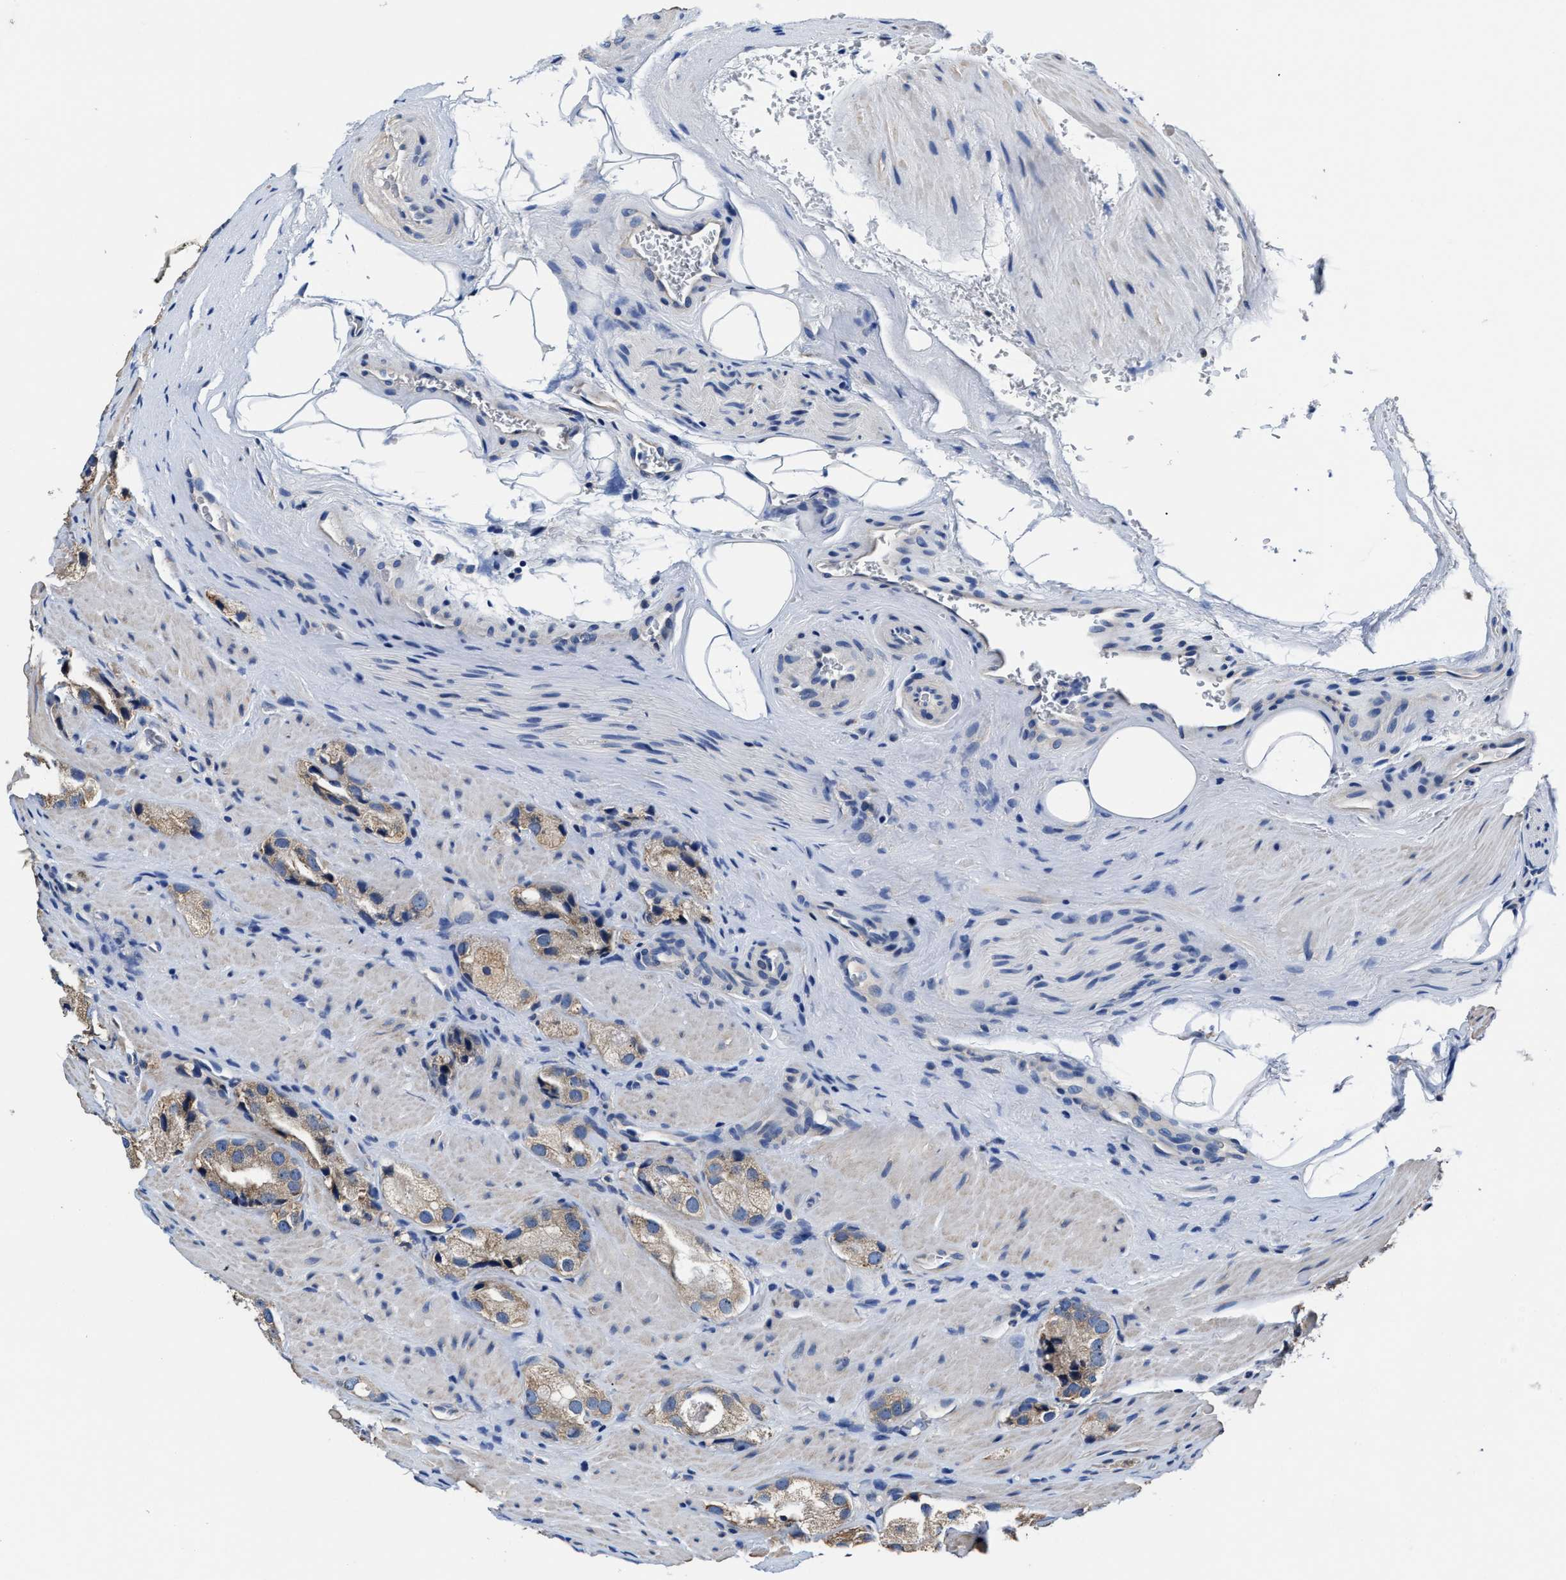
{"staining": {"intensity": "weak", "quantity": ">75%", "location": "cytoplasmic/membranous"}, "tissue": "prostate cancer", "cell_type": "Tumor cells", "image_type": "cancer", "snomed": [{"axis": "morphology", "description": "Adenocarcinoma, High grade"}, {"axis": "topography", "description": "Prostate"}], "caption": "Immunohistochemistry (IHC) (DAB (3,3'-diaminobenzidine)) staining of prostate cancer shows weak cytoplasmic/membranous protein positivity in about >75% of tumor cells.", "gene": "SRPK2", "patient": {"sex": "male", "age": 63}}